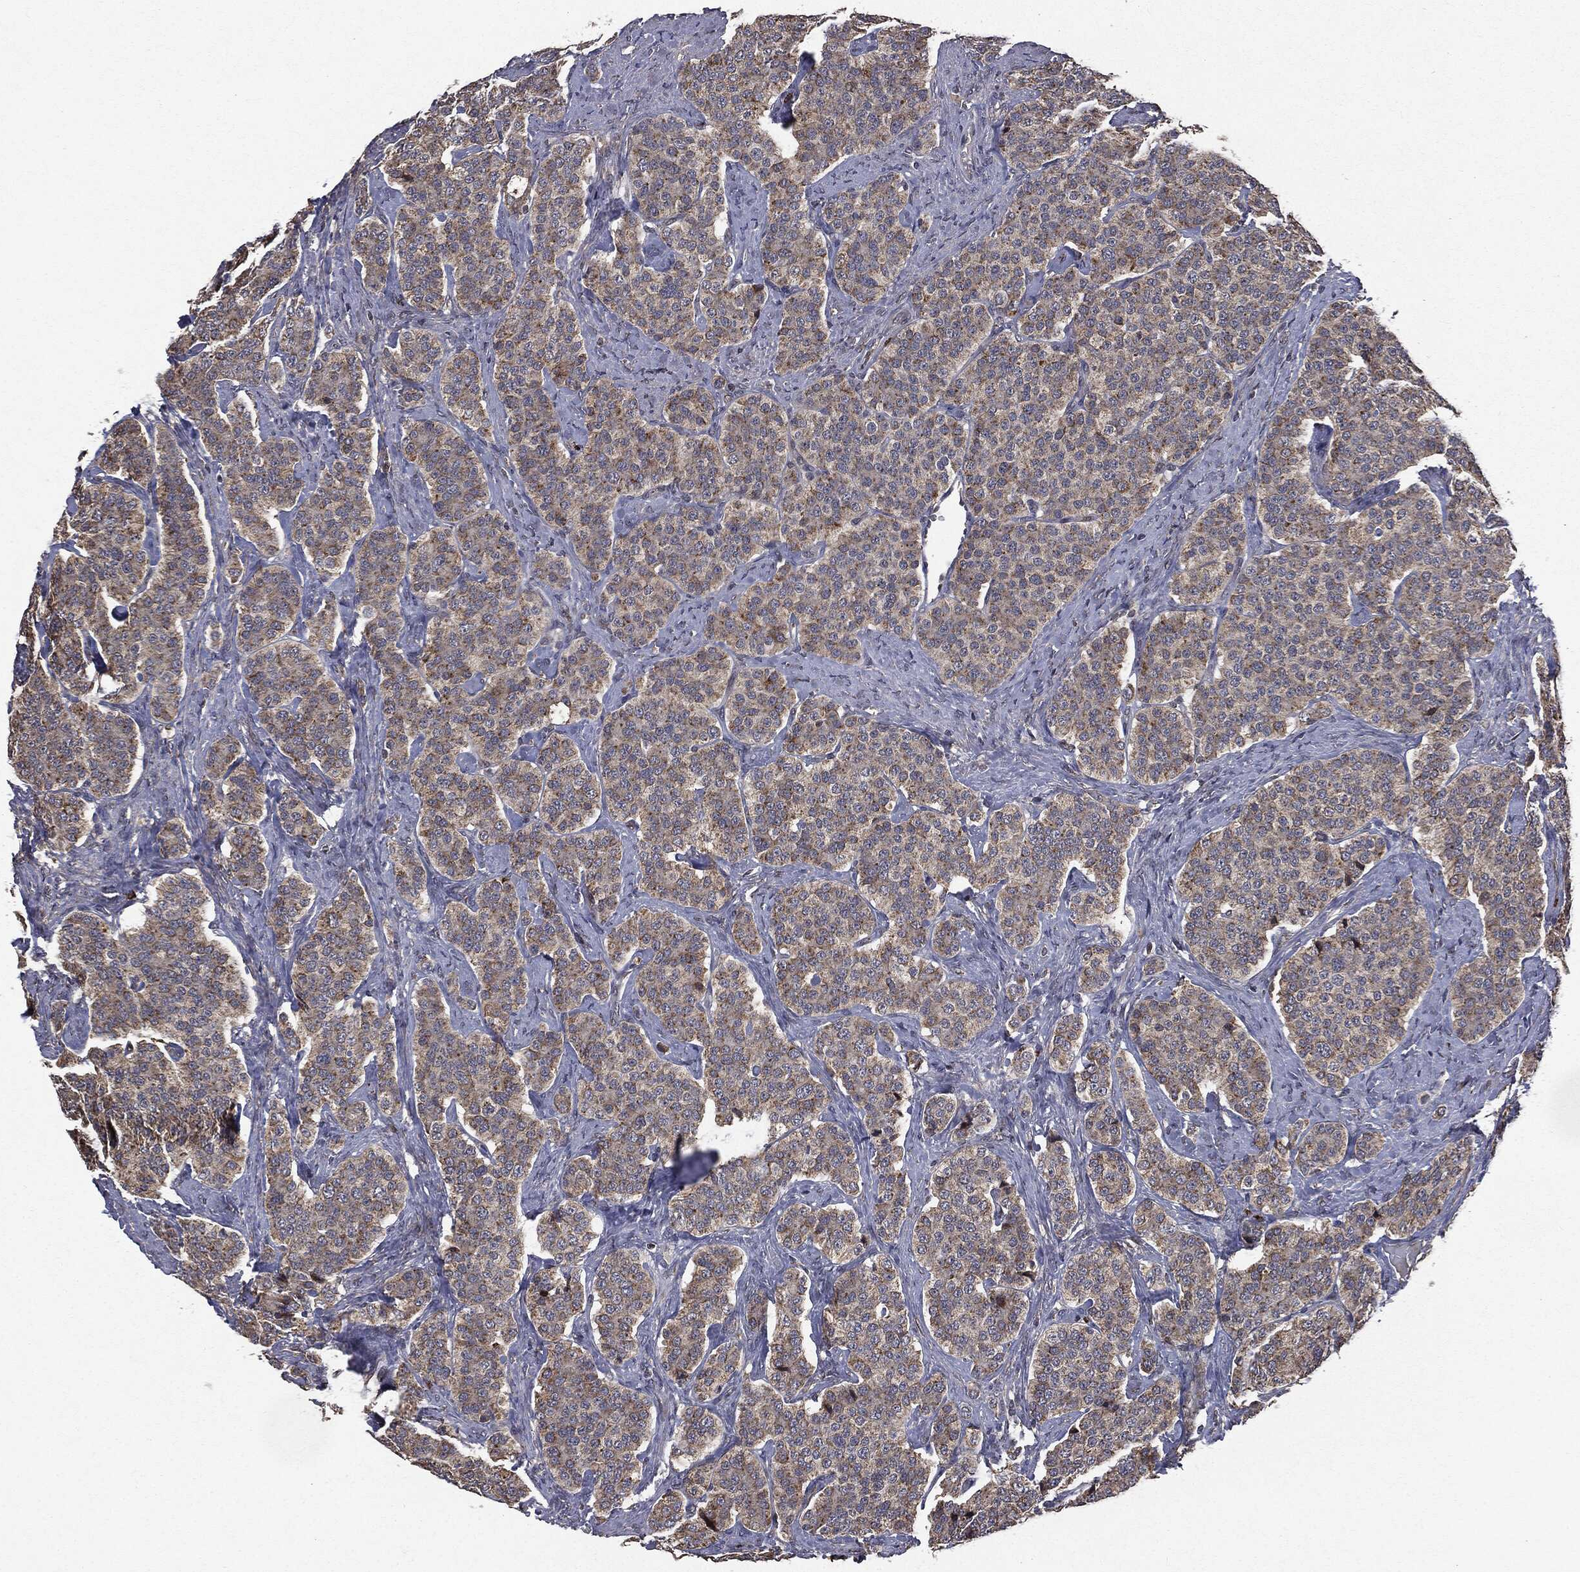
{"staining": {"intensity": "moderate", "quantity": "25%-75%", "location": "cytoplasmic/membranous"}, "tissue": "carcinoid", "cell_type": "Tumor cells", "image_type": "cancer", "snomed": [{"axis": "morphology", "description": "Carcinoid, malignant, NOS"}, {"axis": "topography", "description": "Small intestine"}], "caption": "An immunohistochemistry (IHC) micrograph of tumor tissue is shown. Protein staining in brown shows moderate cytoplasmic/membranous positivity in carcinoid (malignant) within tumor cells.", "gene": "PLPPR2", "patient": {"sex": "female", "age": 58}}